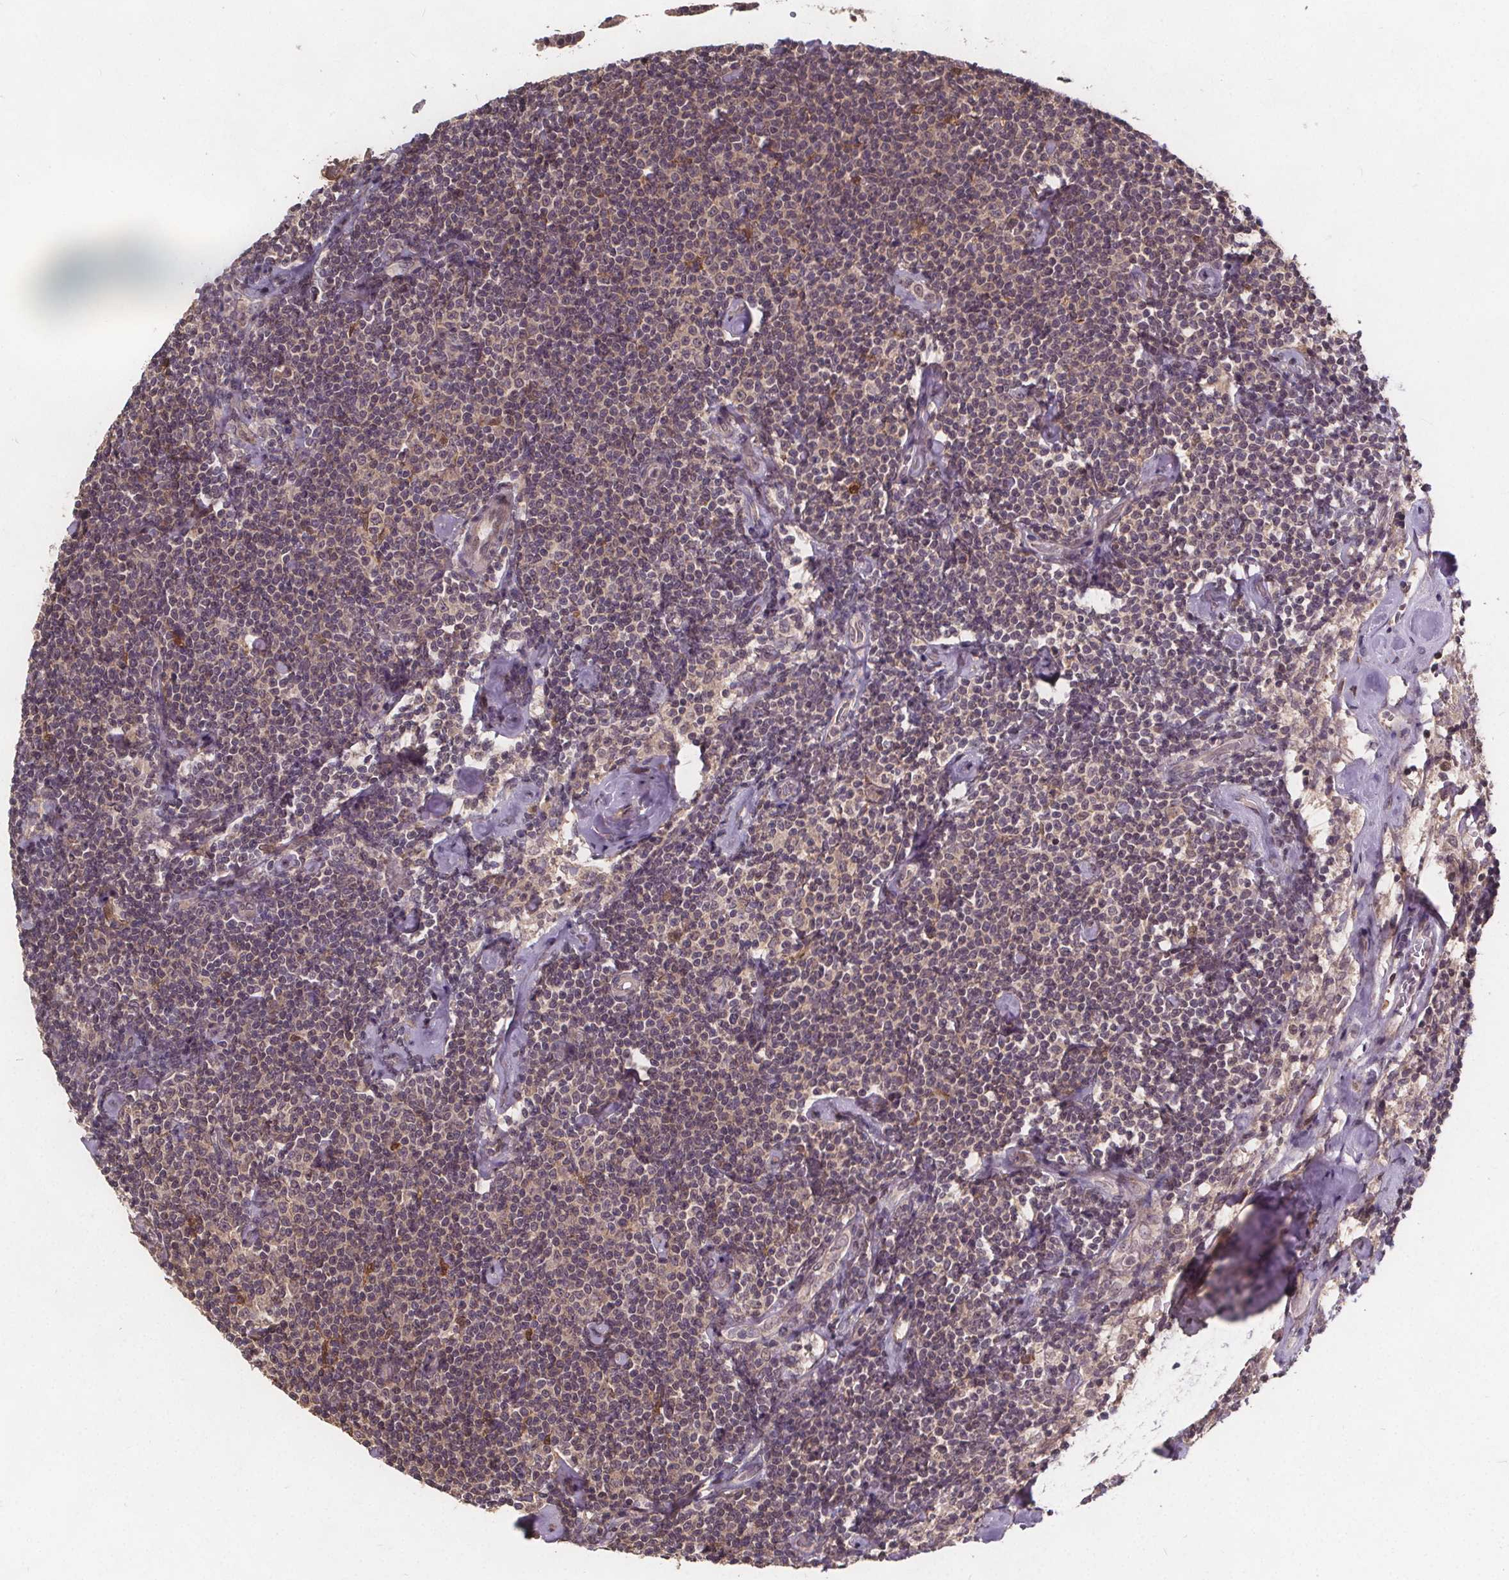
{"staining": {"intensity": "negative", "quantity": "none", "location": "none"}, "tissue": "lymphoma", "cell_type": "Tumor cells", "image_type": "cancer", "snomed": [{"axis": "morphology", "description": "Malignant lymphoma, non-Hodgkin's type, Low grade"}, {"axis": "topography", "description": "Lymph node"}], "caption": "Tumor cells show no significant protein expression in lymphoma.", "gene": "USP9X", "patient": {"sex": "male", "age": 81}}